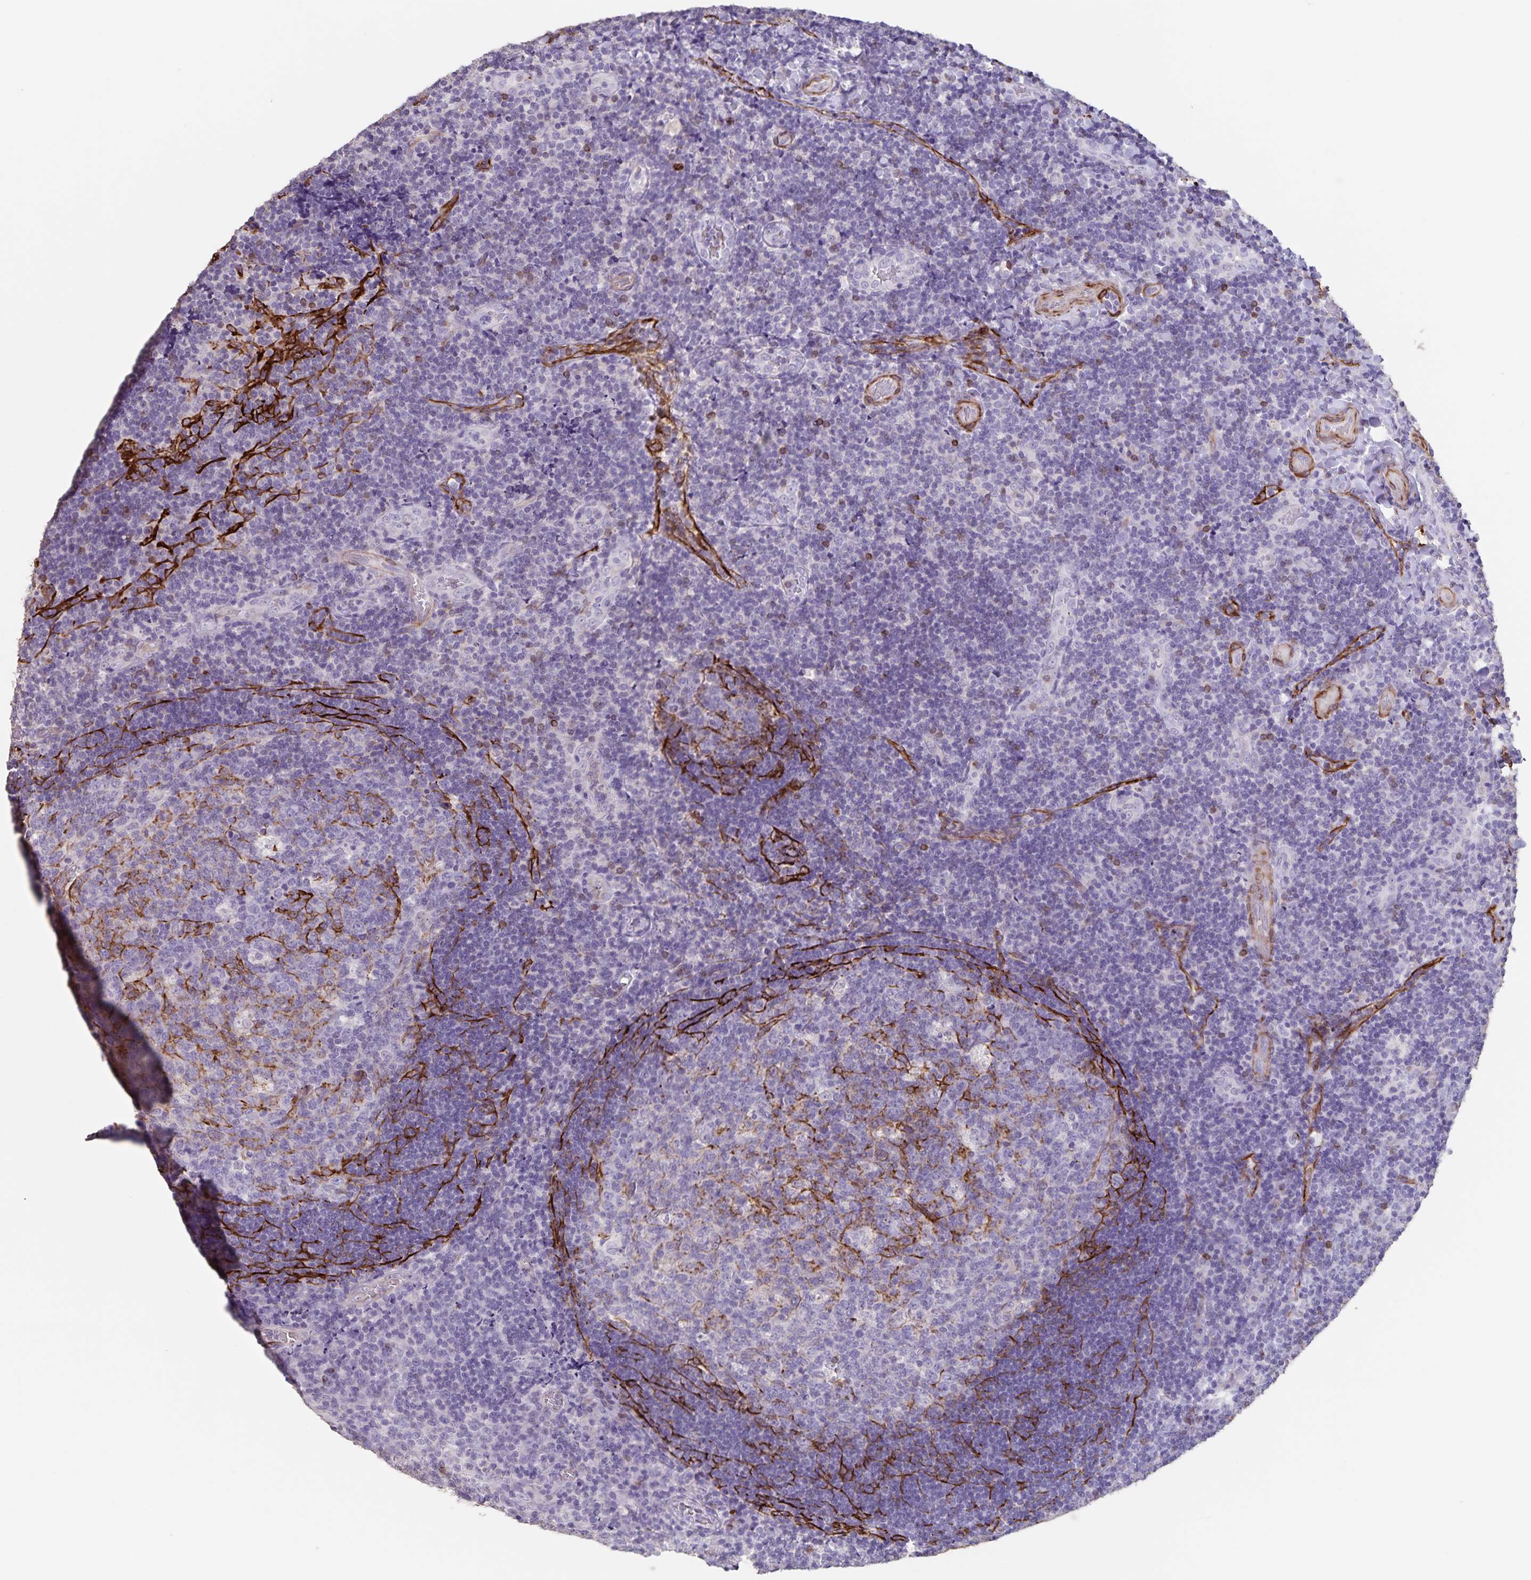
{"staining": {"intensity": "moderate", "quantity": "<25%", "location": "cytoplasmic/membranous"}, "tissue": "tonsil", "cell_type": "Germinal center cells", "image_type": "normal", "snomed": [{"axis": "morphology", "description": "Normal tissue, NOS"}, {"axis": "topography", "description": "Tonsil"}], "caption": "Protein expression analysis of normal human tonsil reveals moderate cytoplasmic/membranous expression in about <25% of germinal center cells.", "gene": "SYNM", "patient": {"sex": "male", "age": 17}}